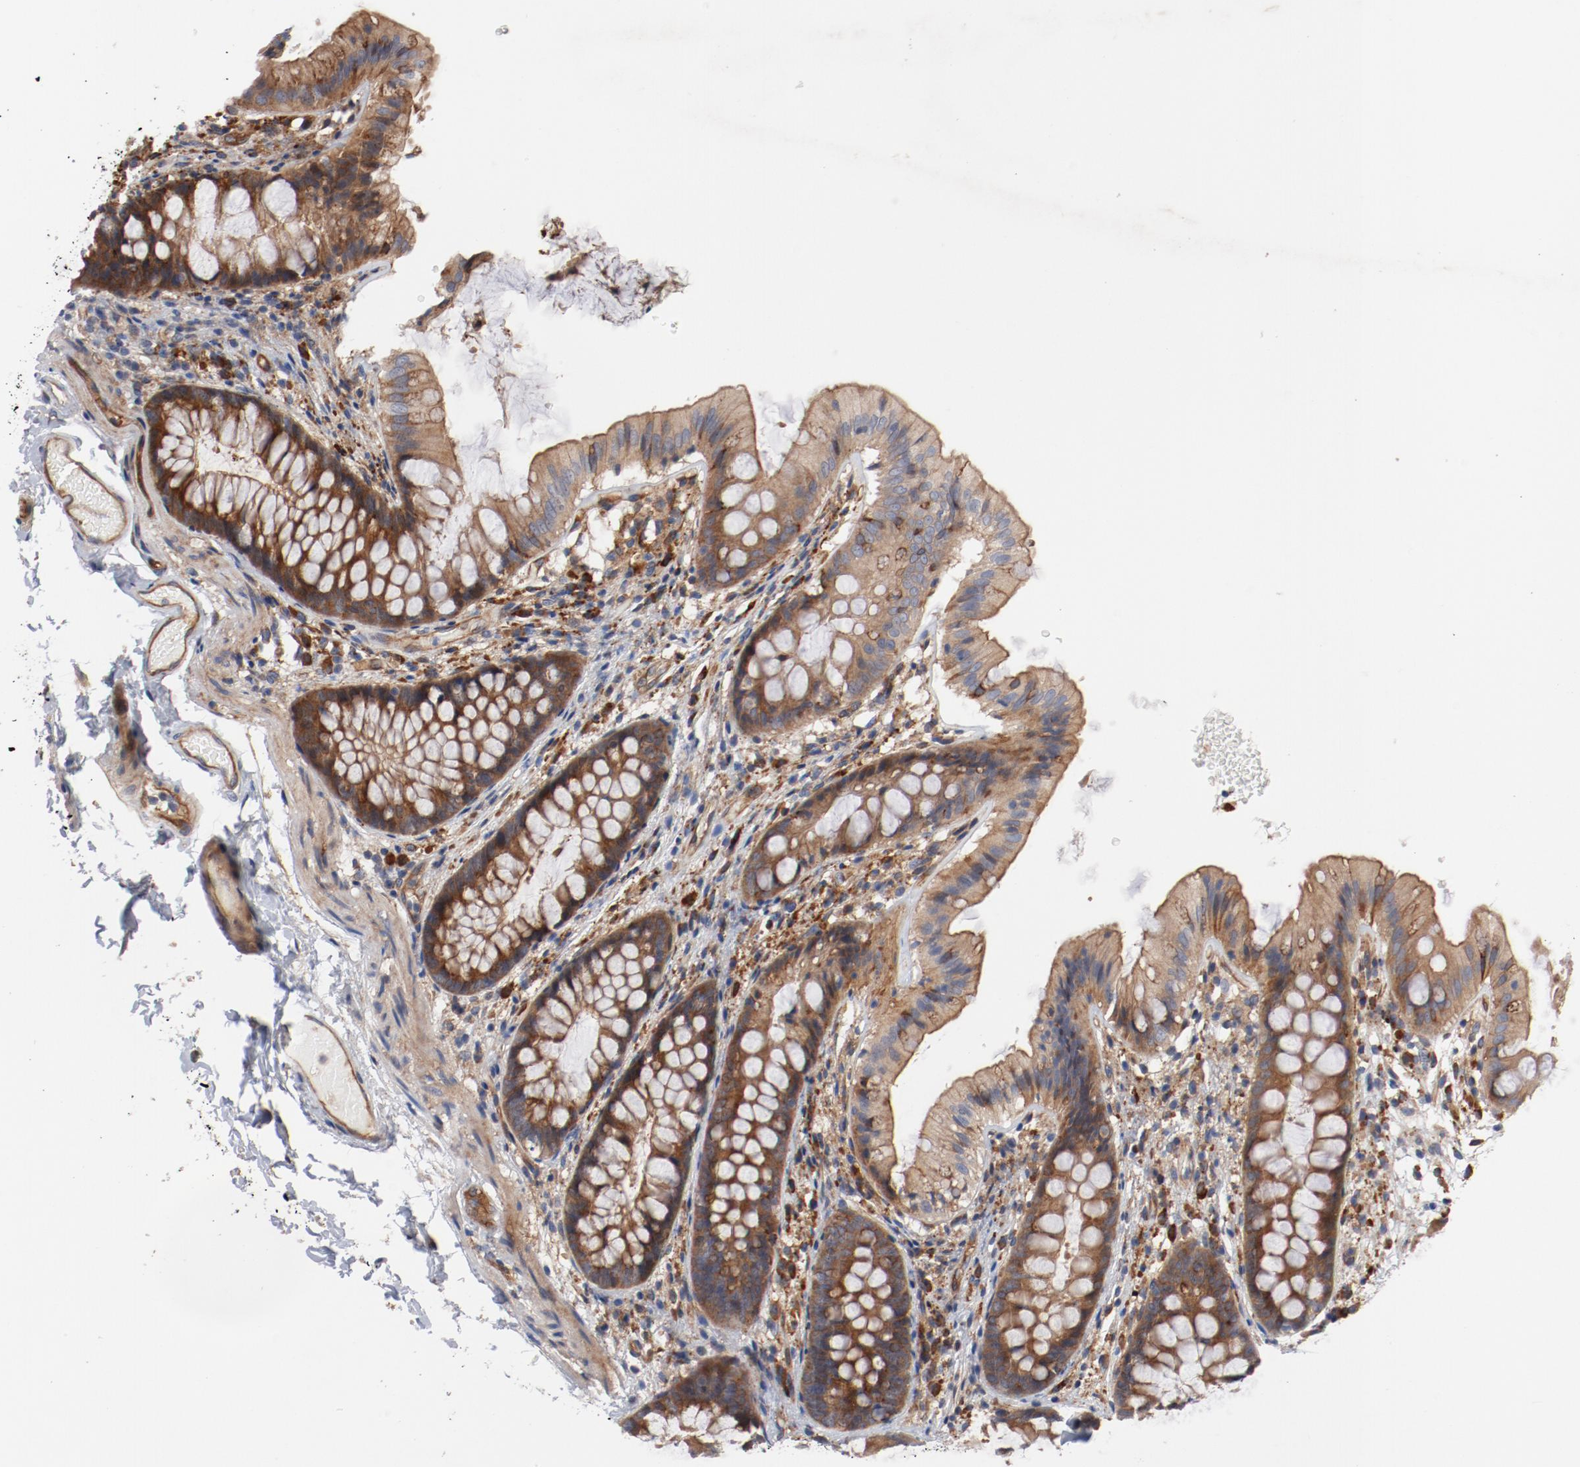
{"staining": {"intensity": "moderate", "quantity": ">75%", "location": "cytoplasmic/membranous"}, "tissue": "colon", "cell_type": "Endothelial cells", "image_type": "normal", "snomed": [{"axis": "morphology", "description": "Normal tissue, NOS"}, {"axis": "topography", "description": "Smooth muscle"}, {"axis": "topography", "description": "Colon"}], "caption": "Immunohistochemical staining of unremarkable human colon exhibits medium levels of moderate cytoplasmic/membranous positivity in about >75% of endothelial cells. The protein is shown in brown color, while the nuclei are stained blue.", "gene": "PITPNM2", "patient": {"sex": "male", "age": 67}}